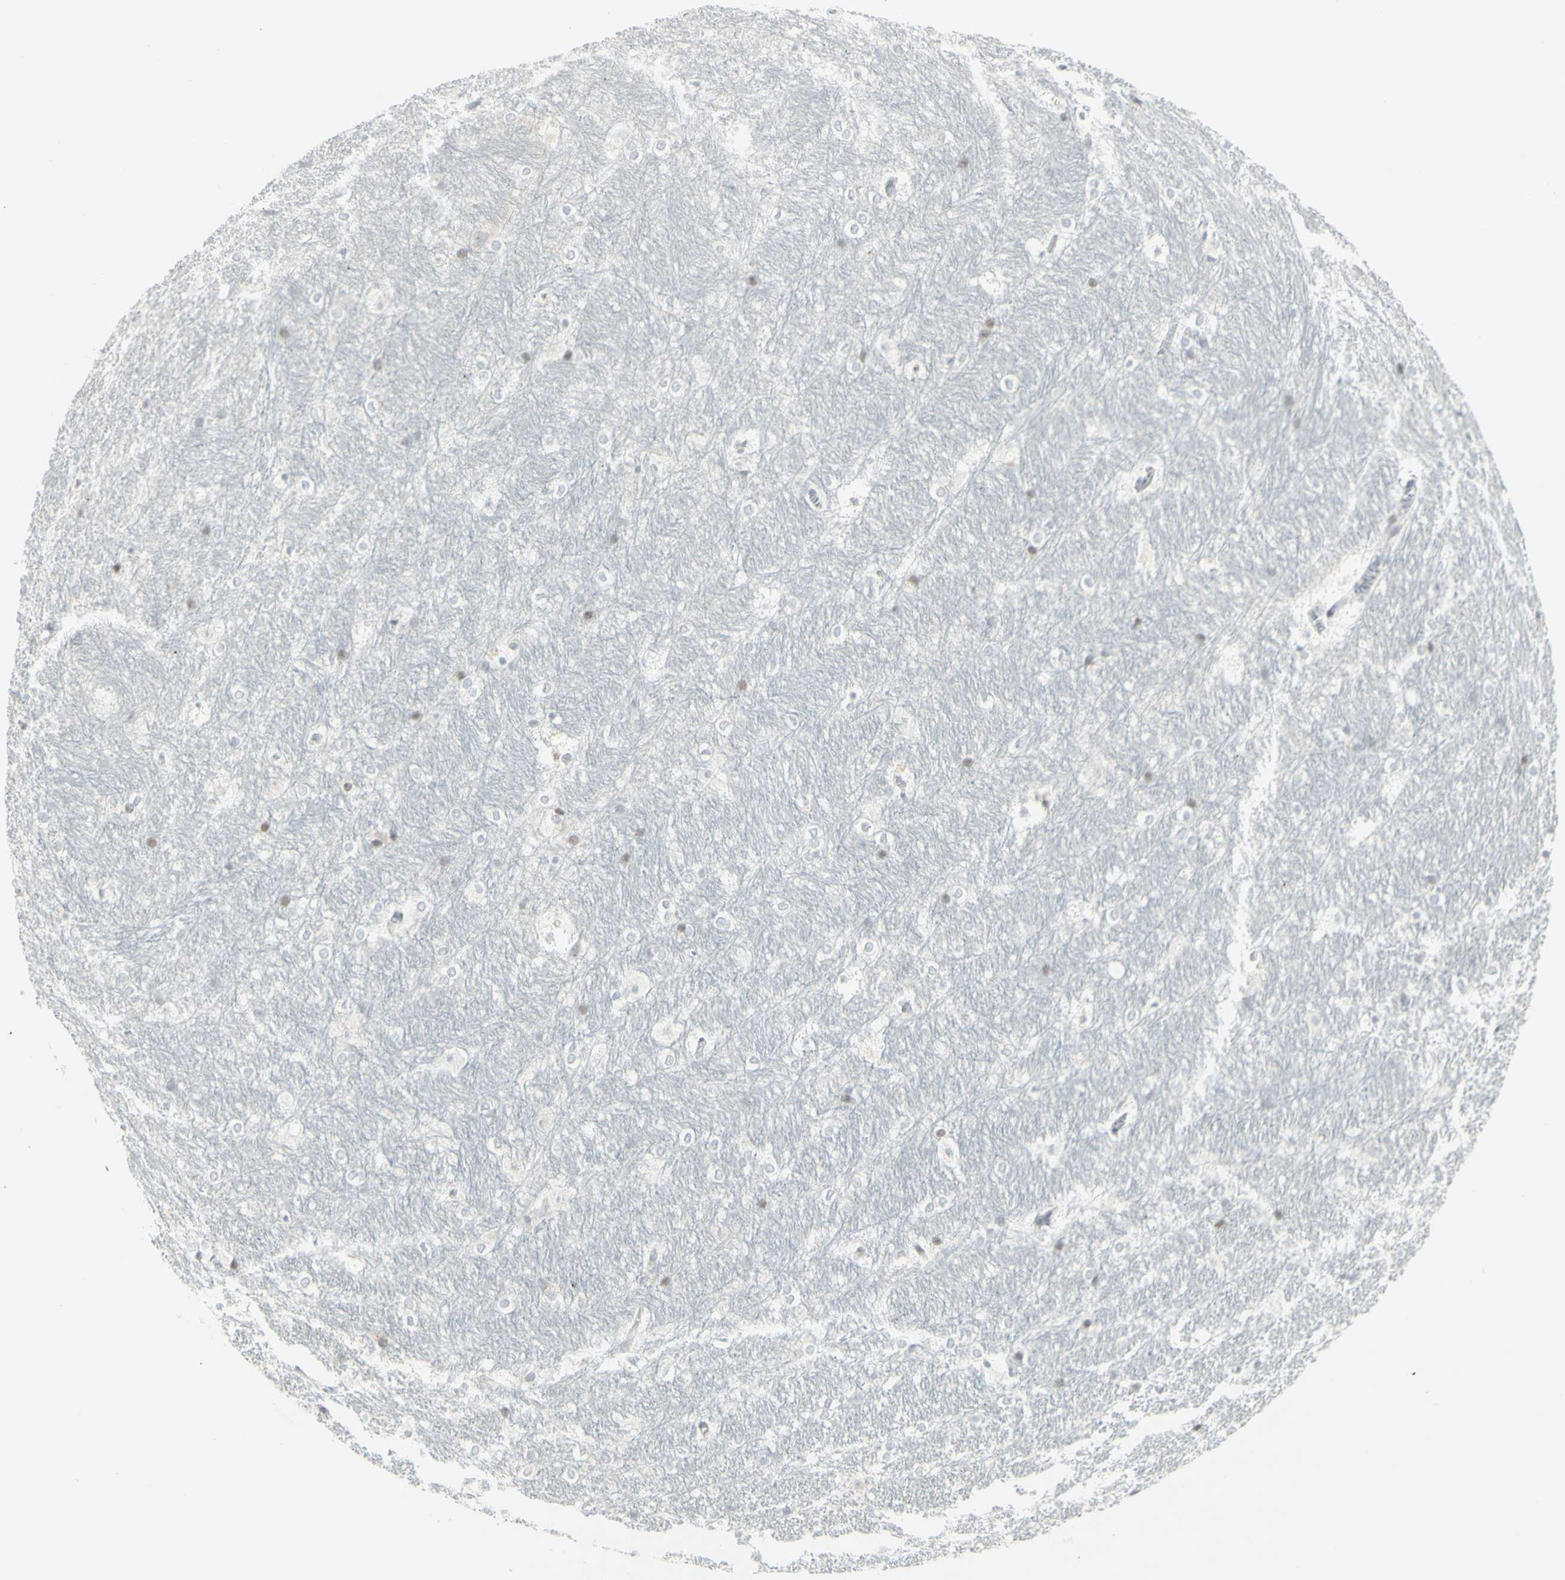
{"staining": {"intensity": "weak", "quantity": "<25%", "location": "nuclear"}, "tissue": "hippocampus", "cell_type": "Glial cells", "image_type": "normal", "snomed": [{"axis": "morphology", "description": "Normal tissue, NOS"}, {"axis": "topography", "description": "Hippocampus"}], "caption": "Micrograph shows no significant protein staining in glial cells of normal hippocampus. (IHC, brightfield microscopy, high magnification).", "gene": "MUC5AC", "patient": {"sex": "female", "age": 19}}